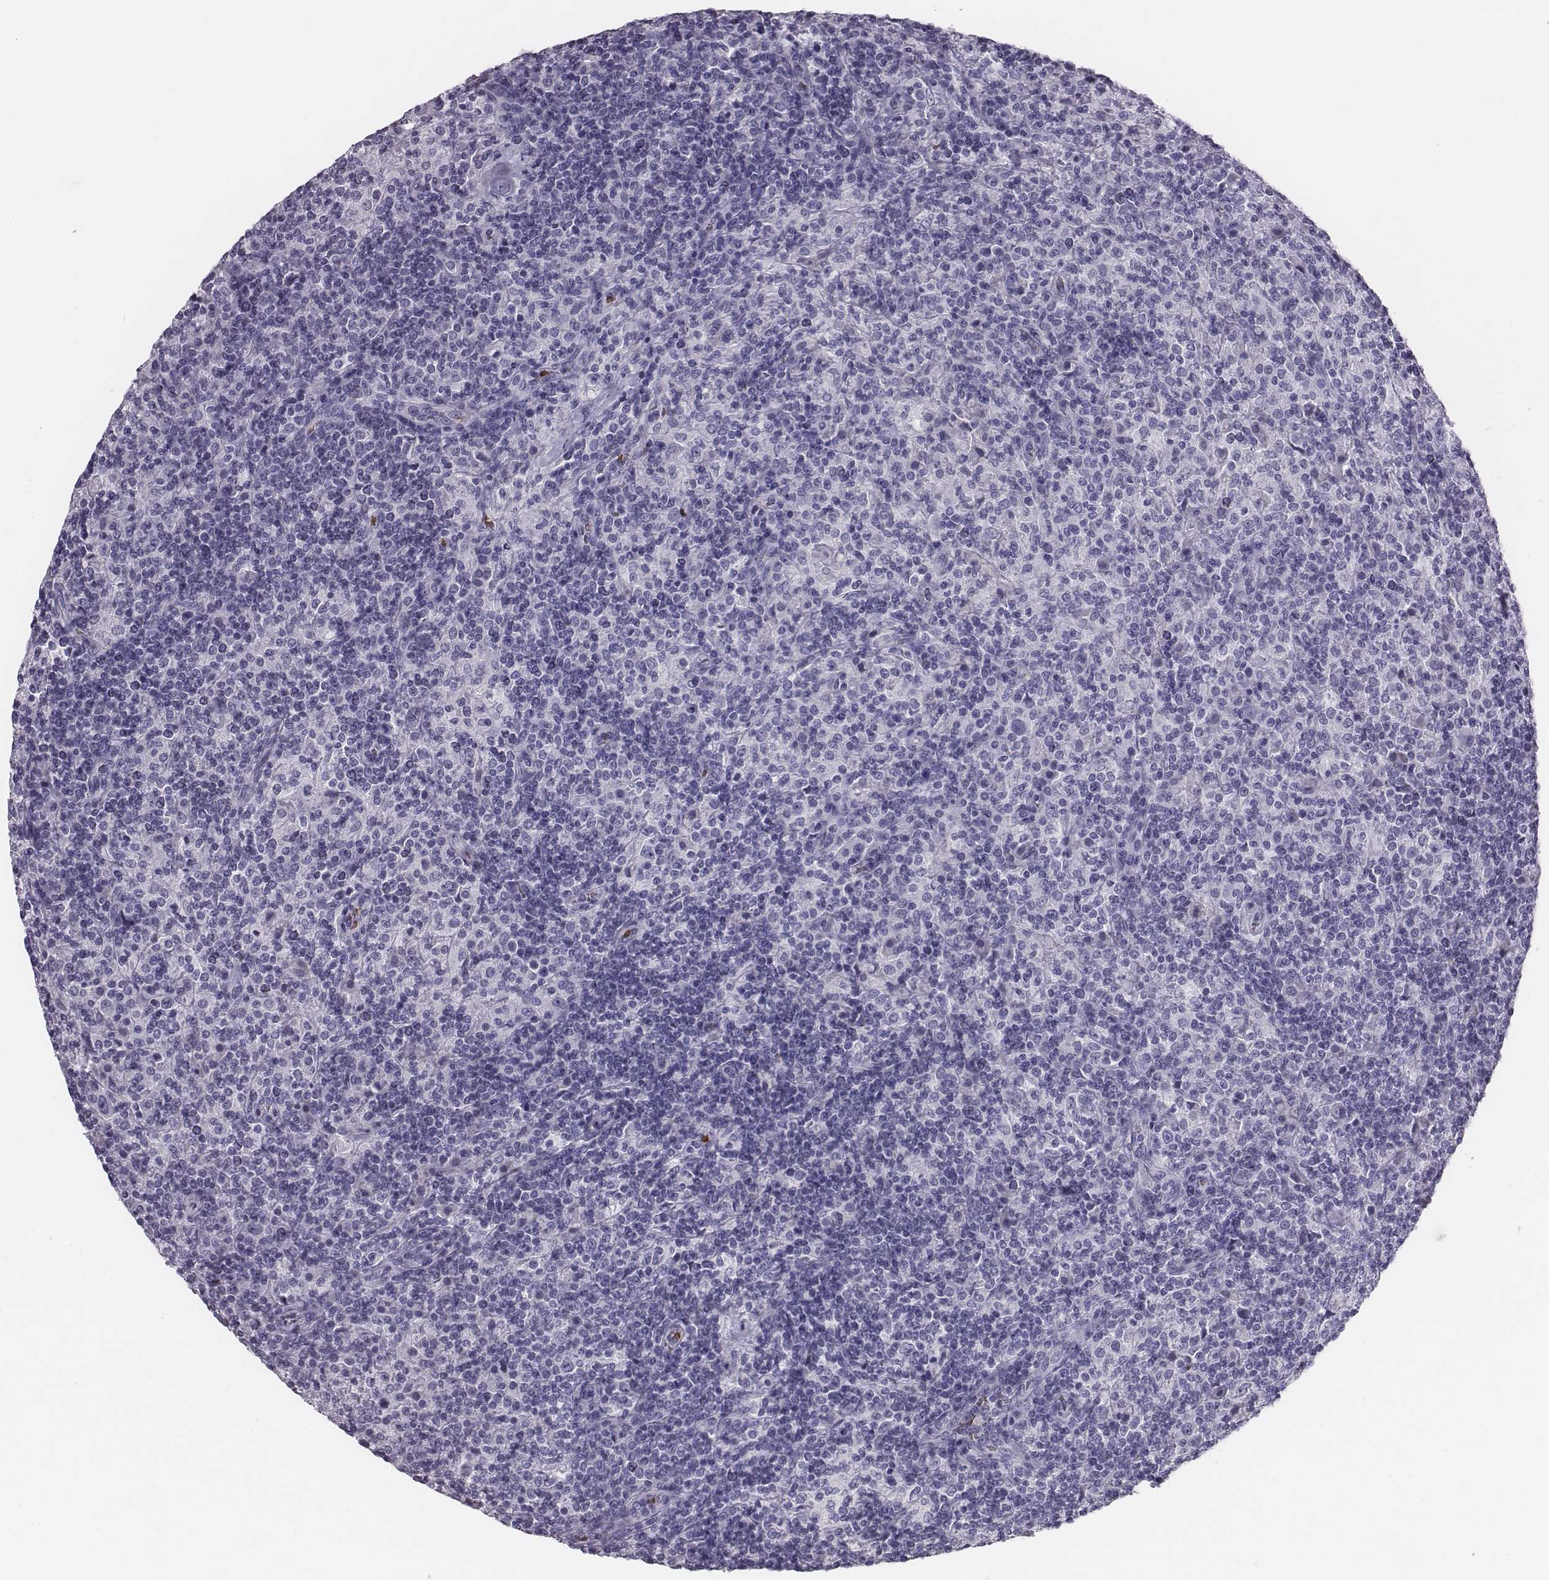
{"staining": {"intensity": "negative", "quantity": "none", "location": "none"}, "tissue": "lymphoma", "cell_type": "Tumor cells", "image_type": "cancer", "snomed": [{"axis": "morphology", "description": "Hodgkin's disease, NOS"}, {"axis": "topography", "description": "Lymph node"}], "caption": "The photomicrograph reveals no staining of tumor cells in lymphoma. Nuclei are stained in blue.", "gene": "HBZ", "patient": {"sex": "male", "age": 70}}